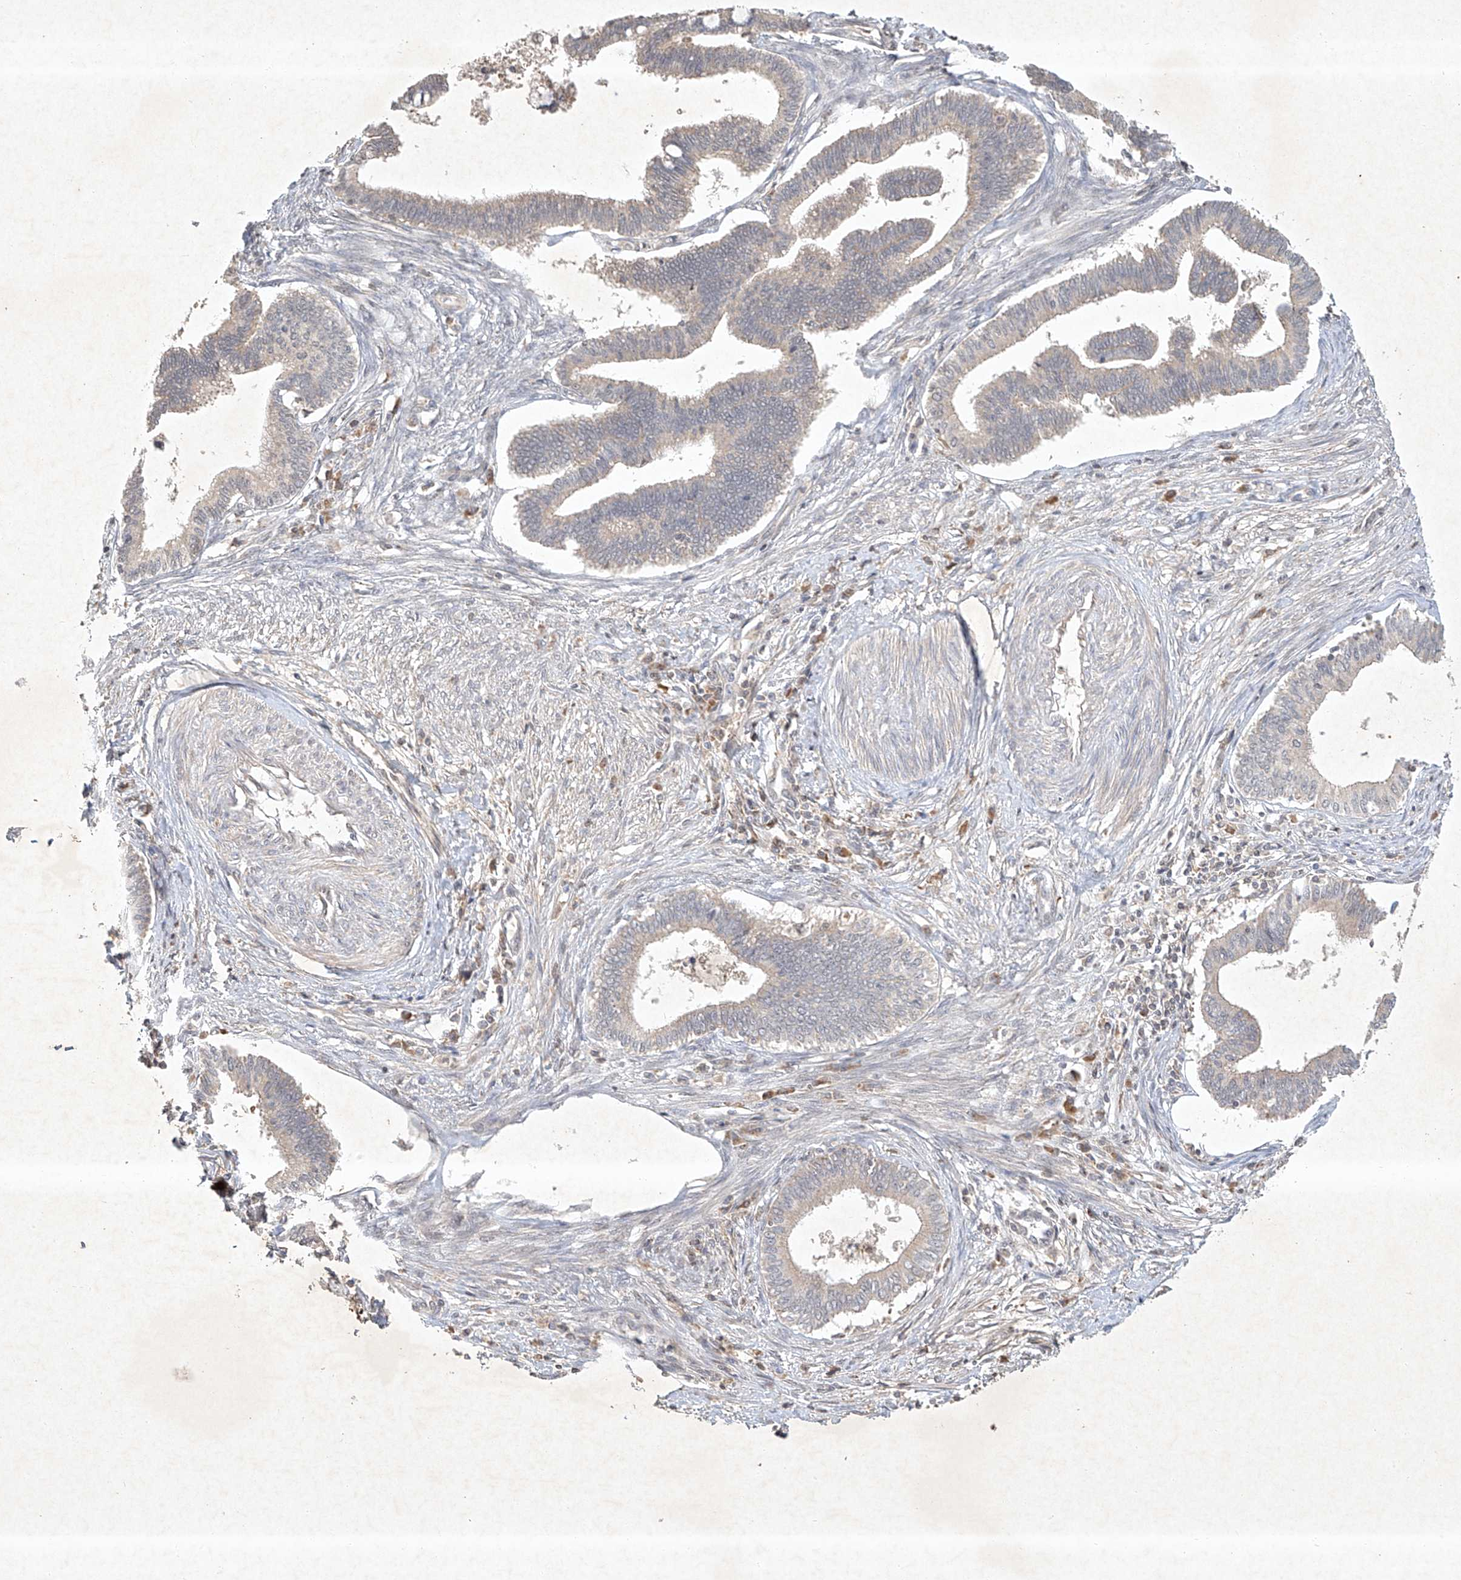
{"staining": {"intensity": "negative", "quantity": "none", "location": "none"}, "tissue": "cervical cancer", "cell_type": "Tumor cells", "image_type": "cancer", "snomed": [{"axis": "morphology", "description": "Adenocarcinoma, NOS"}, {"axis": "topography", "description": "Cervix"}], "caption": "Immunohistochemistry (IHC) micrograph of neoplastic tissue: human cervical adenocarcinoma stained with DAB displays no significant protein positivity in tumor cells.", "gene": "BTRC", "patient": {"sex": "female", "age": 36}}